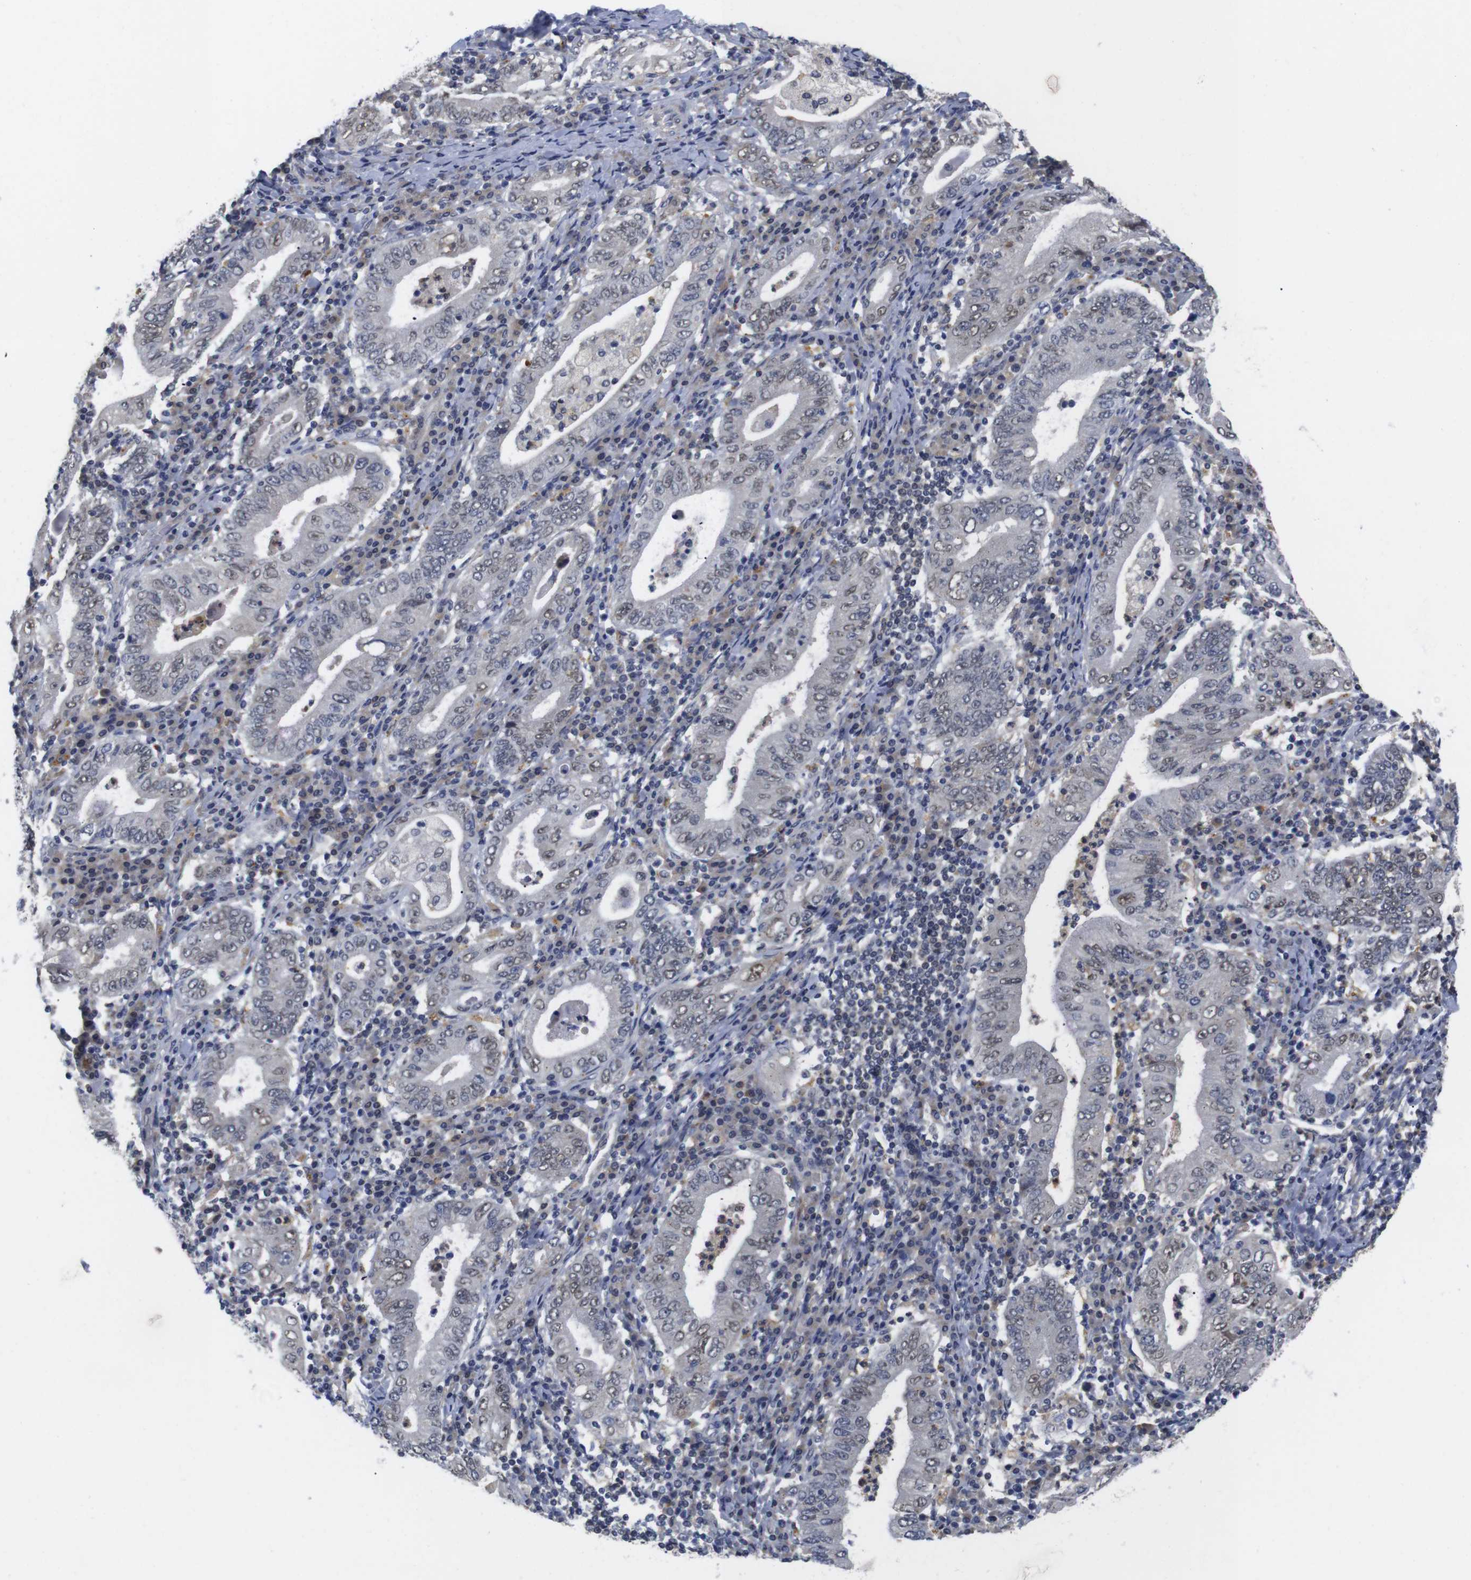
{"staining": {"intensity": "weak", "quantity": ">75%", "location": "nuclear"}, "tissue": "stomach cancer", "cell_type": "Tumor cells", "image_type": "cancer", "snomed": [{"axis": "morphology", "description": "Normal tissue, NOS"}, {"axis": "morphology", "description": "Adenocarcinoma, NOS"}, {"axis": "topography", "description": "Esophagus"}, {"axis": "topography", "description": "Stomach, upper"}, {"axis": "topography", "description": "Peripheral nerve tissue"}], "caption": "Immunohistochemical staining of human adenocarcinoma (stomach) displays weak nuclear protein expression in approximately >75% of tumor cells. (DAB (3,3'-diaminobenzidine) IHC with brightfield microscopy, high magnification).", "gene": "FNTA", "patient": {"sex": "male", "age": 62}}